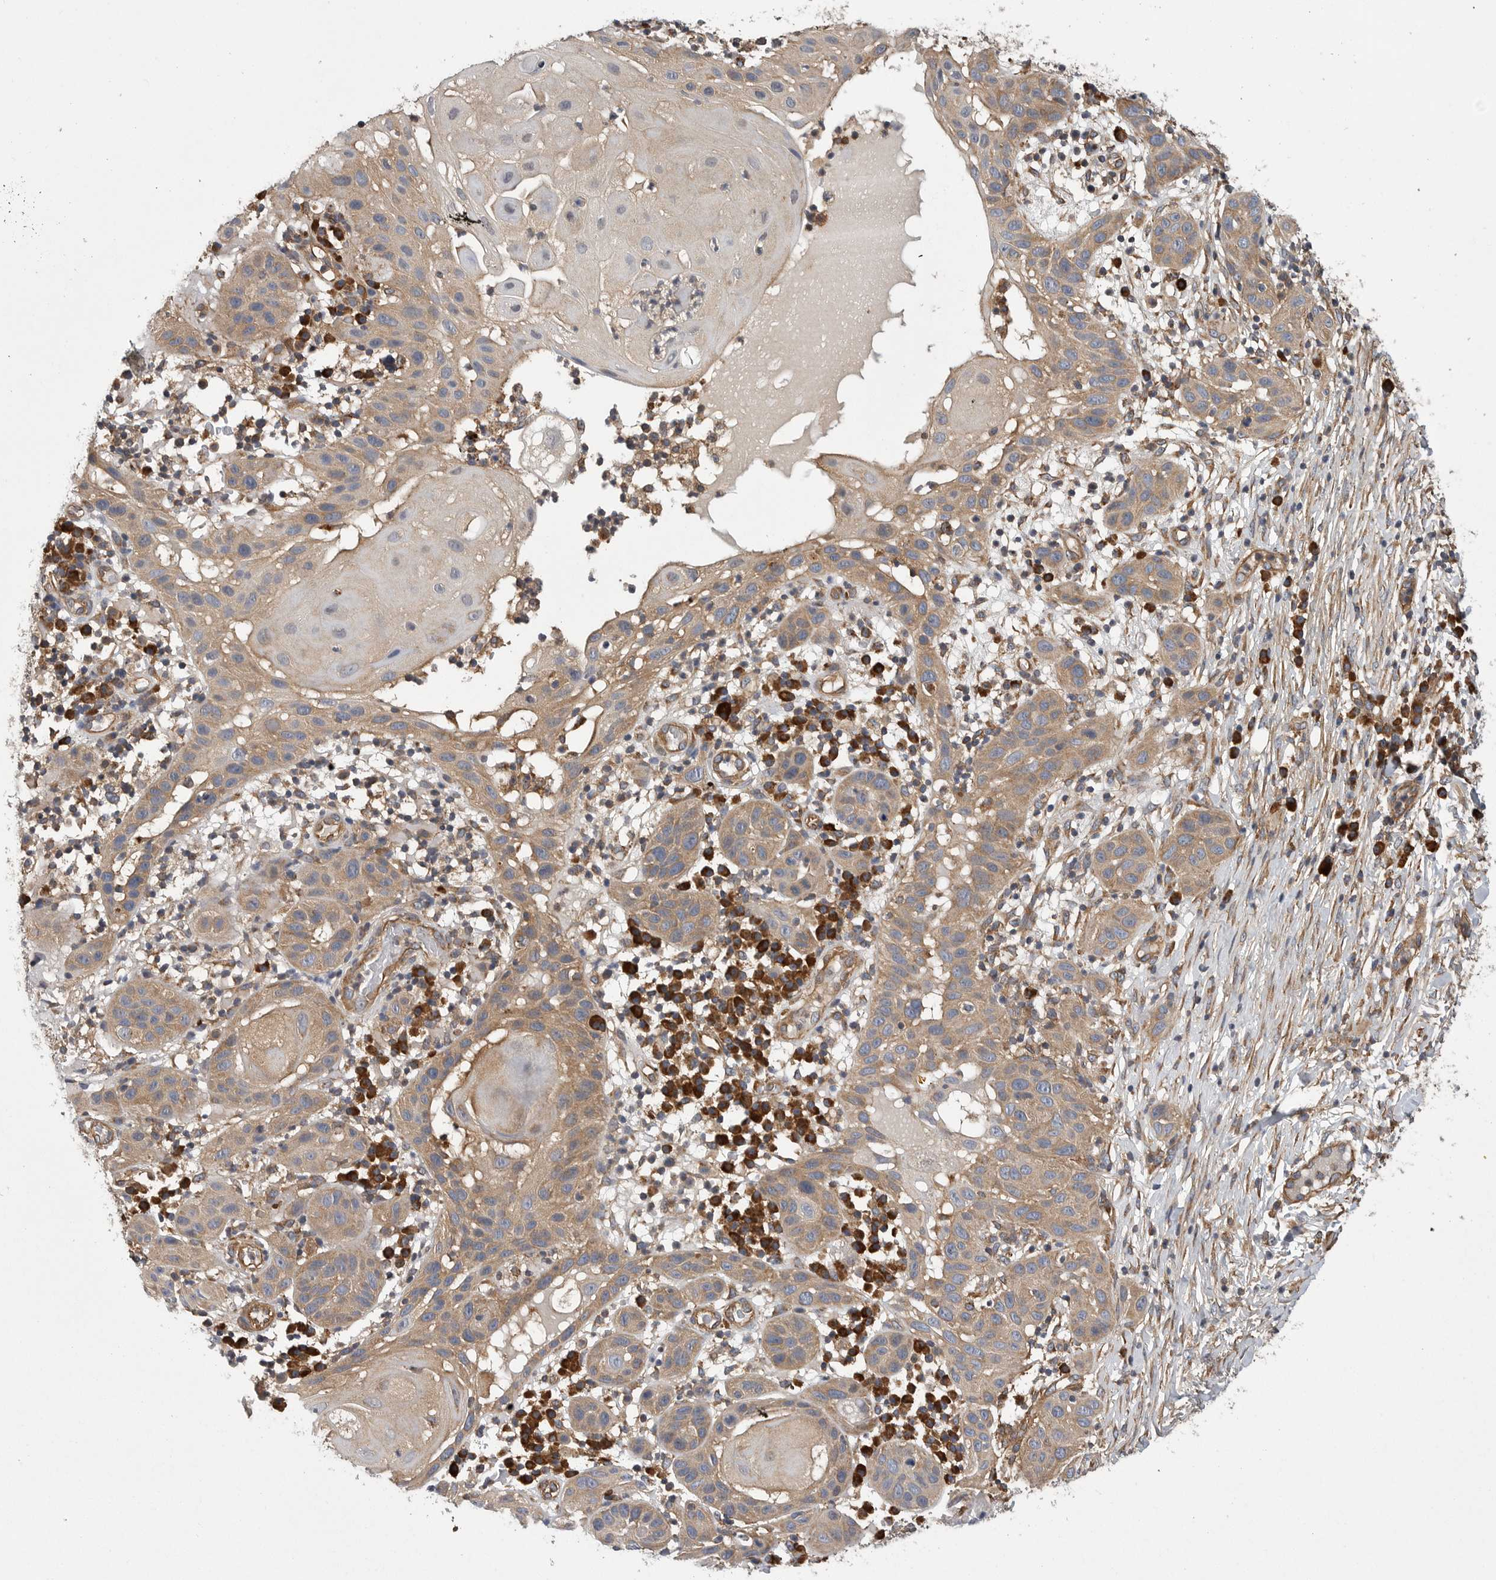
{"staining": {"intensity": "weak", "quantity": ">75%", "location": "cytoplasmic/membranous"}, "tissue": "skin cancer", "cell_type": "Tumor cells", "image_type": "cancer", "snomed": [{"axis": "morphology", "description": "Normal tissue, NOS"}, {"axis": "morphology", "description": "Squamous cell carcinoma, NOS"}, {"axis": "topography", "description": "Skin"}], "caption": "Skin cancer stained for a protein reveals weak cytoplasmic/membranous positivity in tumor cells. (DAB IHC with brightfield microscopy, high magnification).", "gene": "OXR1", "patient": {"sex": "female", "age": 96}}